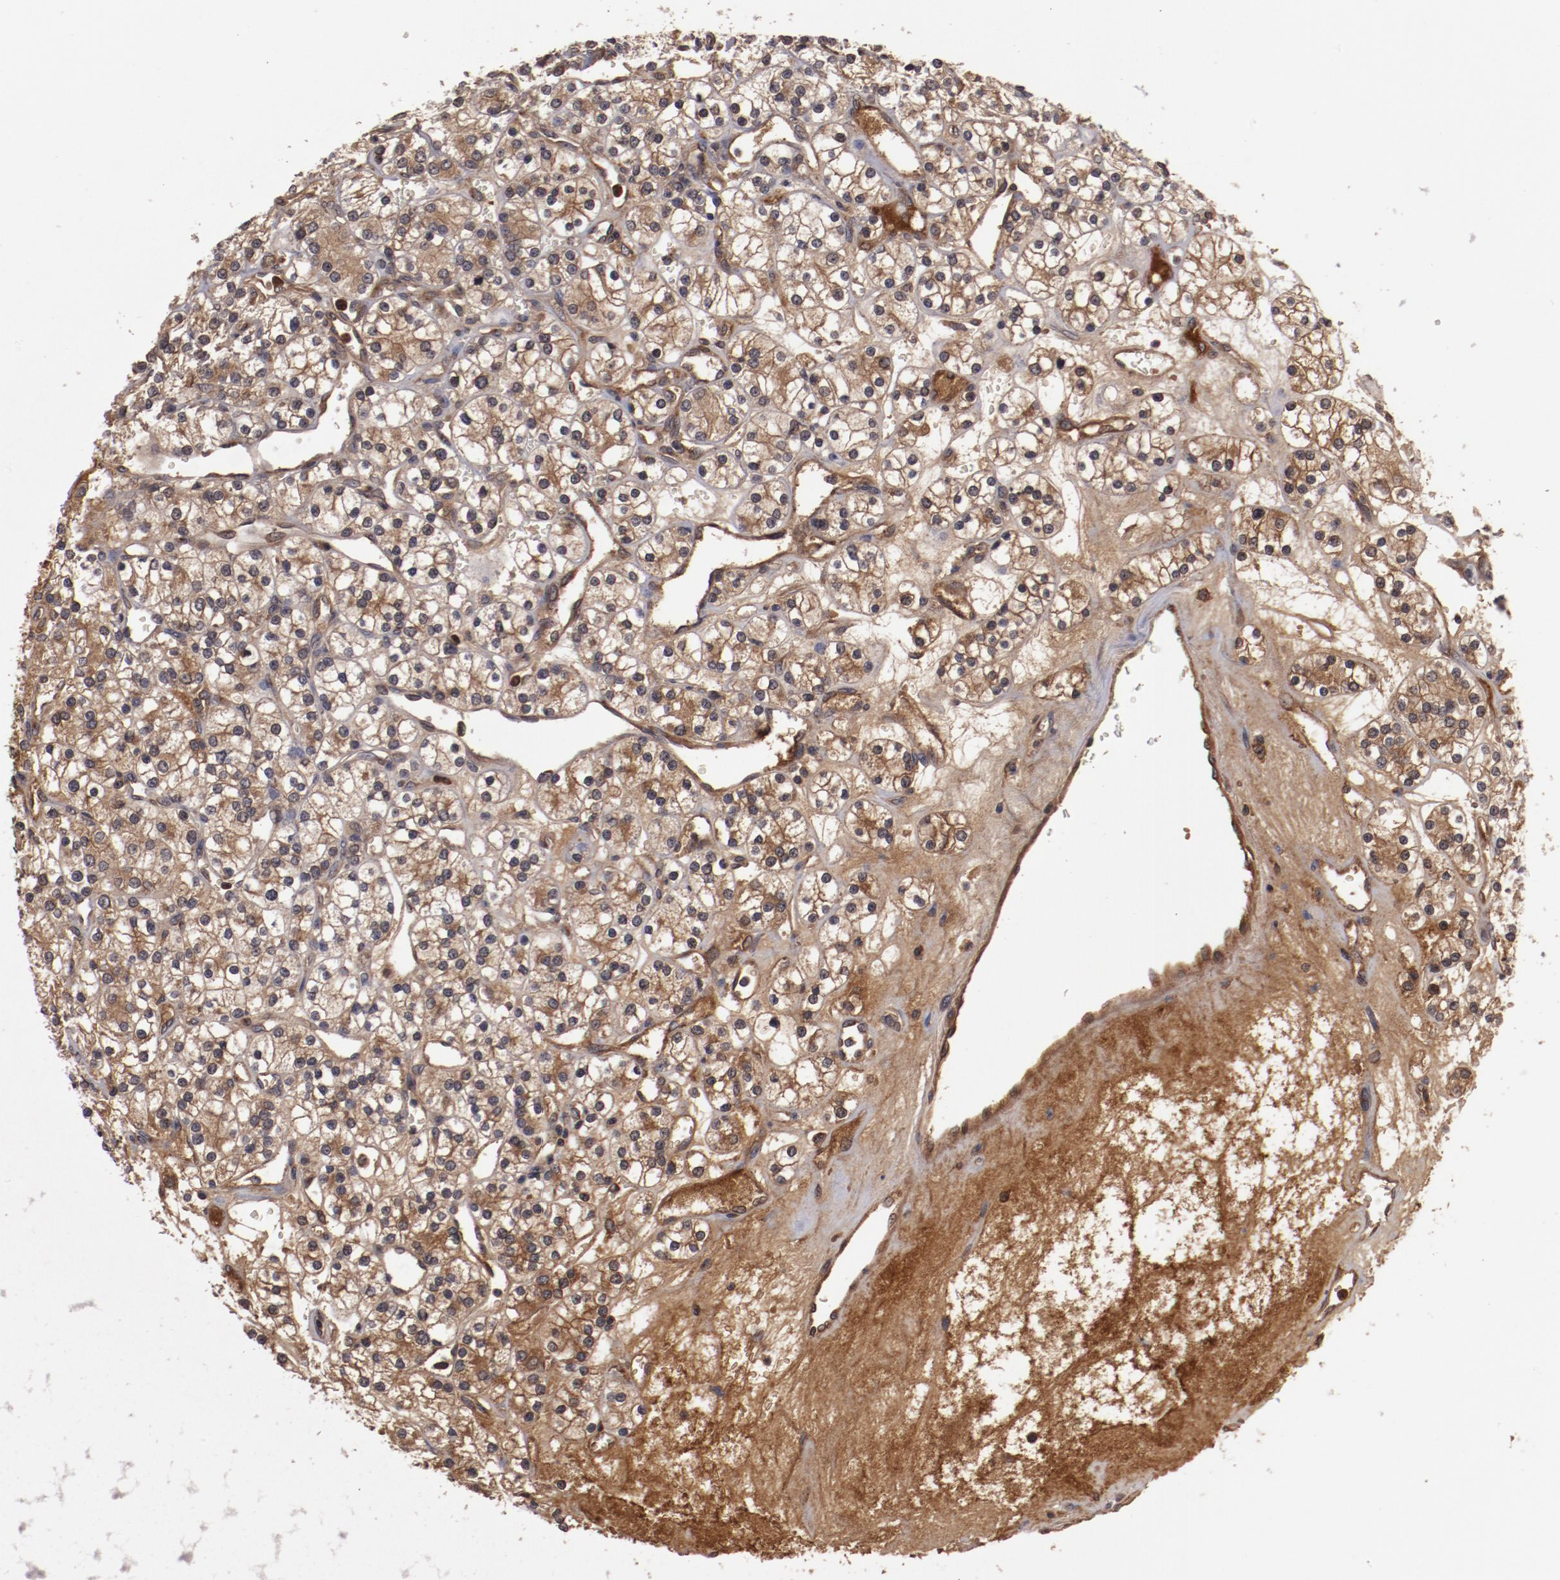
{"staining": {"intensity": "moderate", "quantity": ">75%", "location": "cytoplasmic/membranous"}, "tissue": "renal cancer", "cell_type": "Tumor cells", "image_type": "cancer", "snomed": [{"axis": "morphology", "description": "Adenocarcinoma, NOS"}, {"axis": "topography", "description": "Kidney"}], "caption": "IHC of human renal adenocarcinoma reveals medium levels of moderate cytoplasmic/membranous staining in about >75% of tumor cells.", "gene": "SERPINA7", "patient": {"sex": "female", "age": 62}}